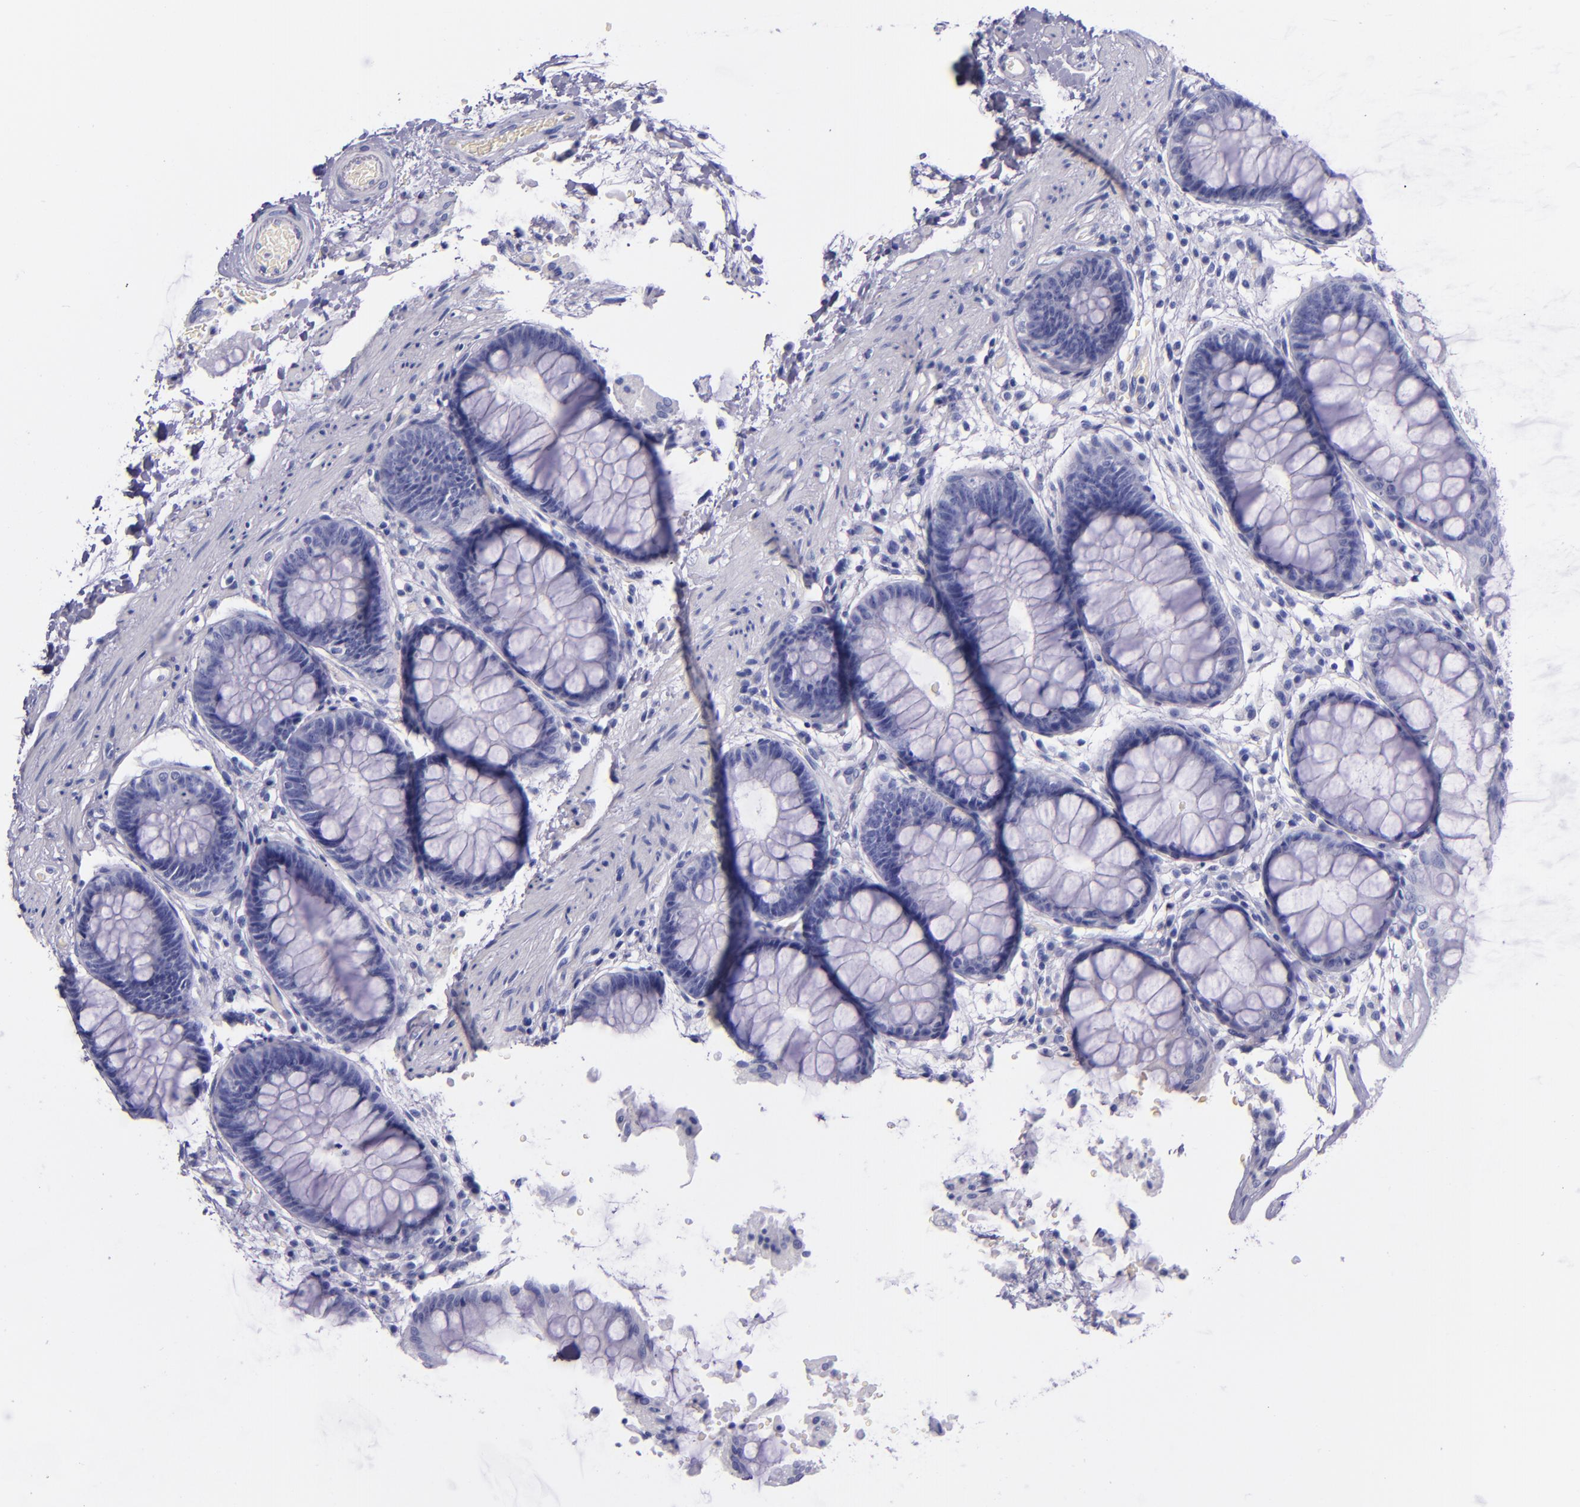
{"staining": {"intensity": "negative", "quantity": "none", "location": "none"}, "tissue": "rectum", "cell_type": "Glandular cells", "image_type": "normal", "snomed": [{"axis": "morphology", "description": "Normal tissue, NOS"}, {"axis": "topography", "description": "Rectum"}], "caption": "IHC of unremarkable rectum displays no expression in glandular cells. (DAB (3,3'-diaminobenzidine) immunohistochemistry (IHC), high magnification).", "gene": "LAG3", "patient": {"sex": "female", "age": 46}}